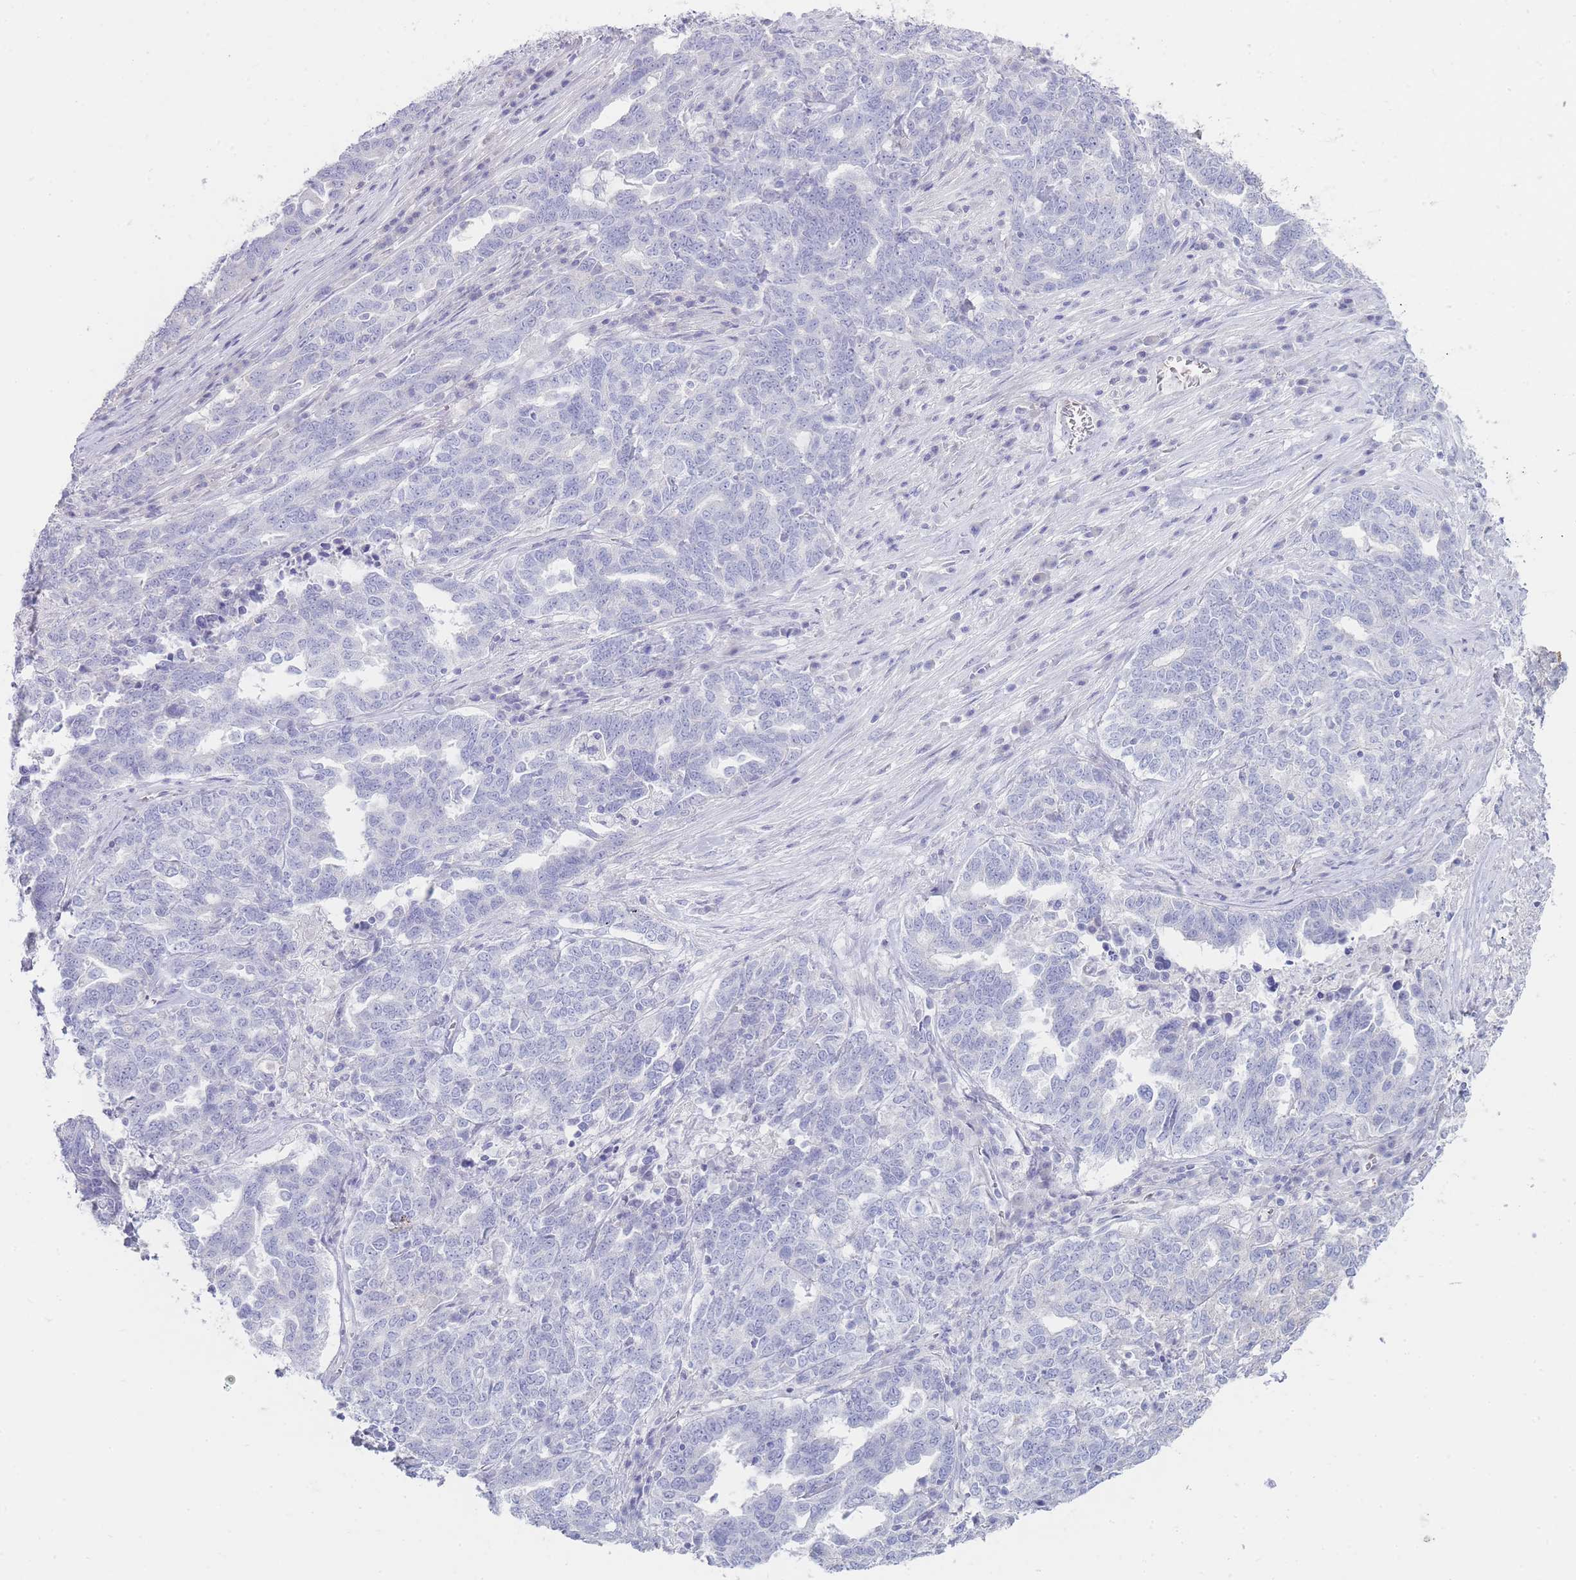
{"staining": {"intensity": "negative", "quantity": "none", "location": "none"}, "tissue": "ovarian cancer", "cell_type": "Tumor cells", "image_type": "cancer", "snomed": [{"axis": "morphology", "description": "Carcinoma, endometroid"}, {"axis": "topography", "description": "Ovary"}], "caption": "IHC of human endometroid carcinoma (ovarian) displays no staining in tumor cells.", "gene": "HBG2", "patient": {"sex": "female", "age": 62}}